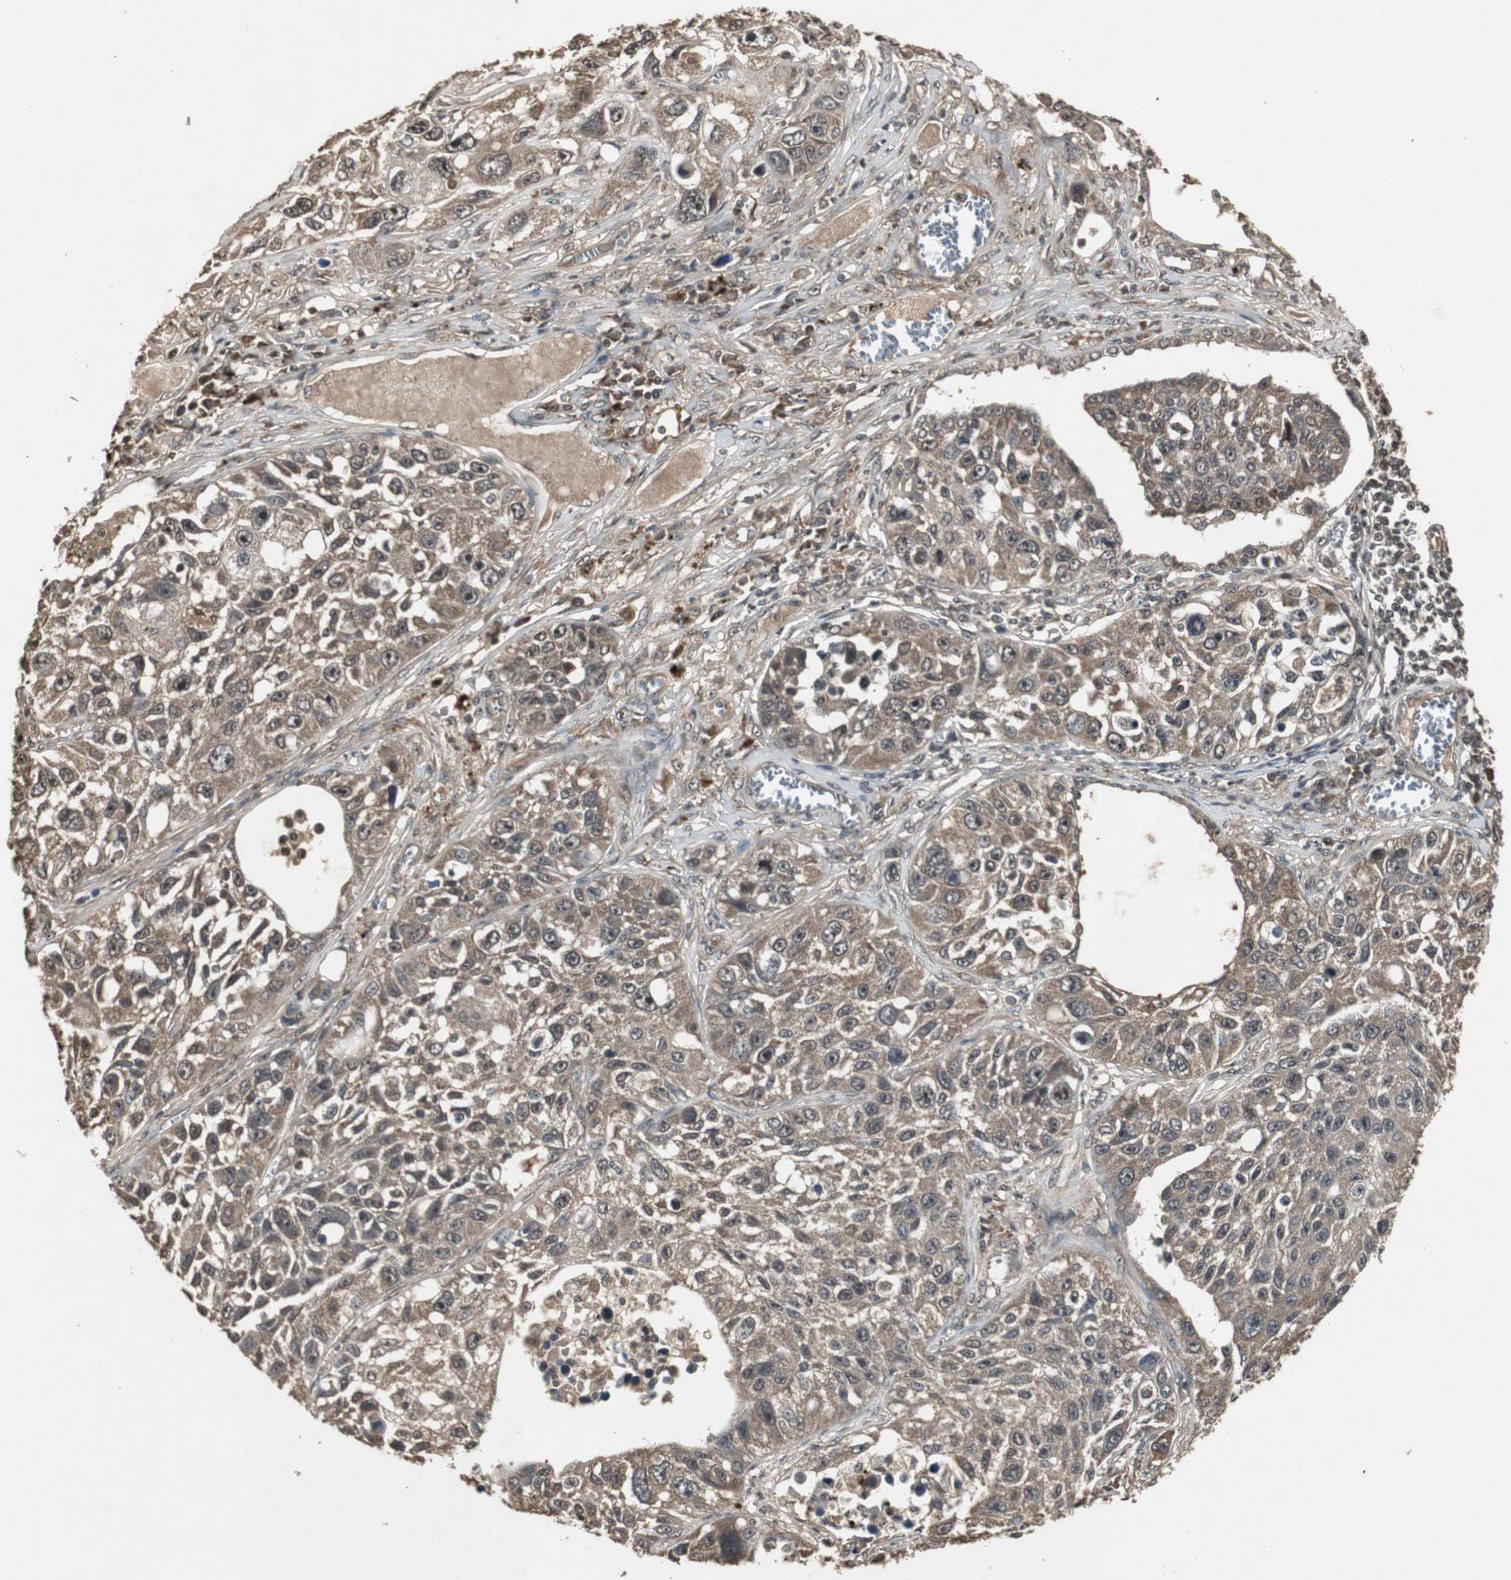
{"staining": {"intensity": "moderate", "quantity": ">75%", "location": "cytoplasmic/membranous"}, "tissue": "lung cancer", "cell_type": "Tumor cells", "image_type": "cancer", "snomed": [{"axis": "morphology", "description": "Squamous cell carcinoma, NOS"}, {"axis": "topography", "description": "Lung"}], "caption": "Moderate cytoplasmic/membranous protein positivity is appreciated in approximately >75% of tumor cells in lung cancer.", "gene": "EMX1", "patient": {"sex": "male", "age": 71}}